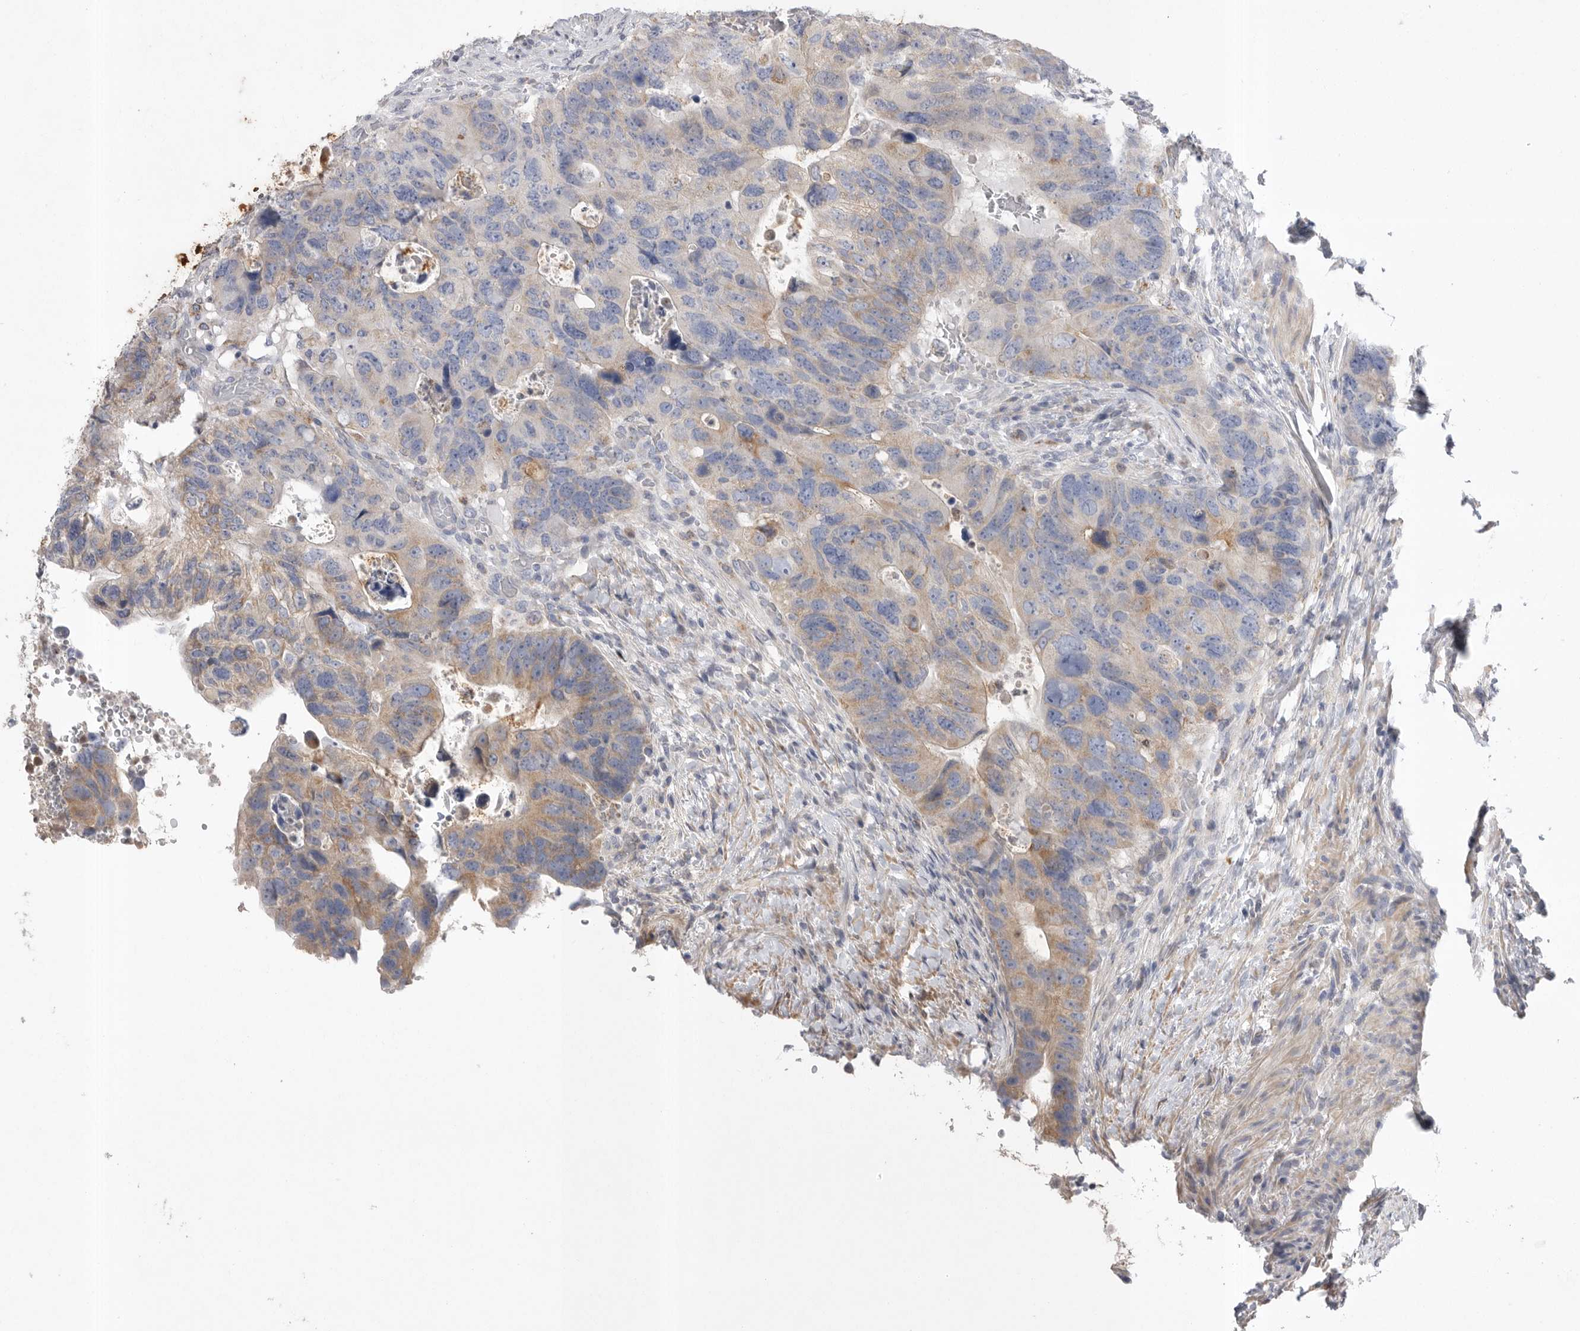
{"staining": {"intensity": "weak", "quantity": "25%-75%", "location": "cytoplasmic/membranous"}, "tissue": "colorectal cancer", "cell_type": "Tumor cells", "image_type": "cancer", "snomed": [{"axis": "morphology", "description": "Adenocarcinoma, NOS"}, {"axis": "topography", "description": "Rectum"}], "caption": "IHC (DAB) staining of colorectal cancer shows weak cytoplasmic/membranous protein positivity in about 25%-75% of tumor cells. The staining is performed using DAB brown chromogen to label protein expression. The nuclei are counter-stained blue using hematoxylin.", "gene": "CCDC126", "patient": {"sex": "male", "age": 59}}